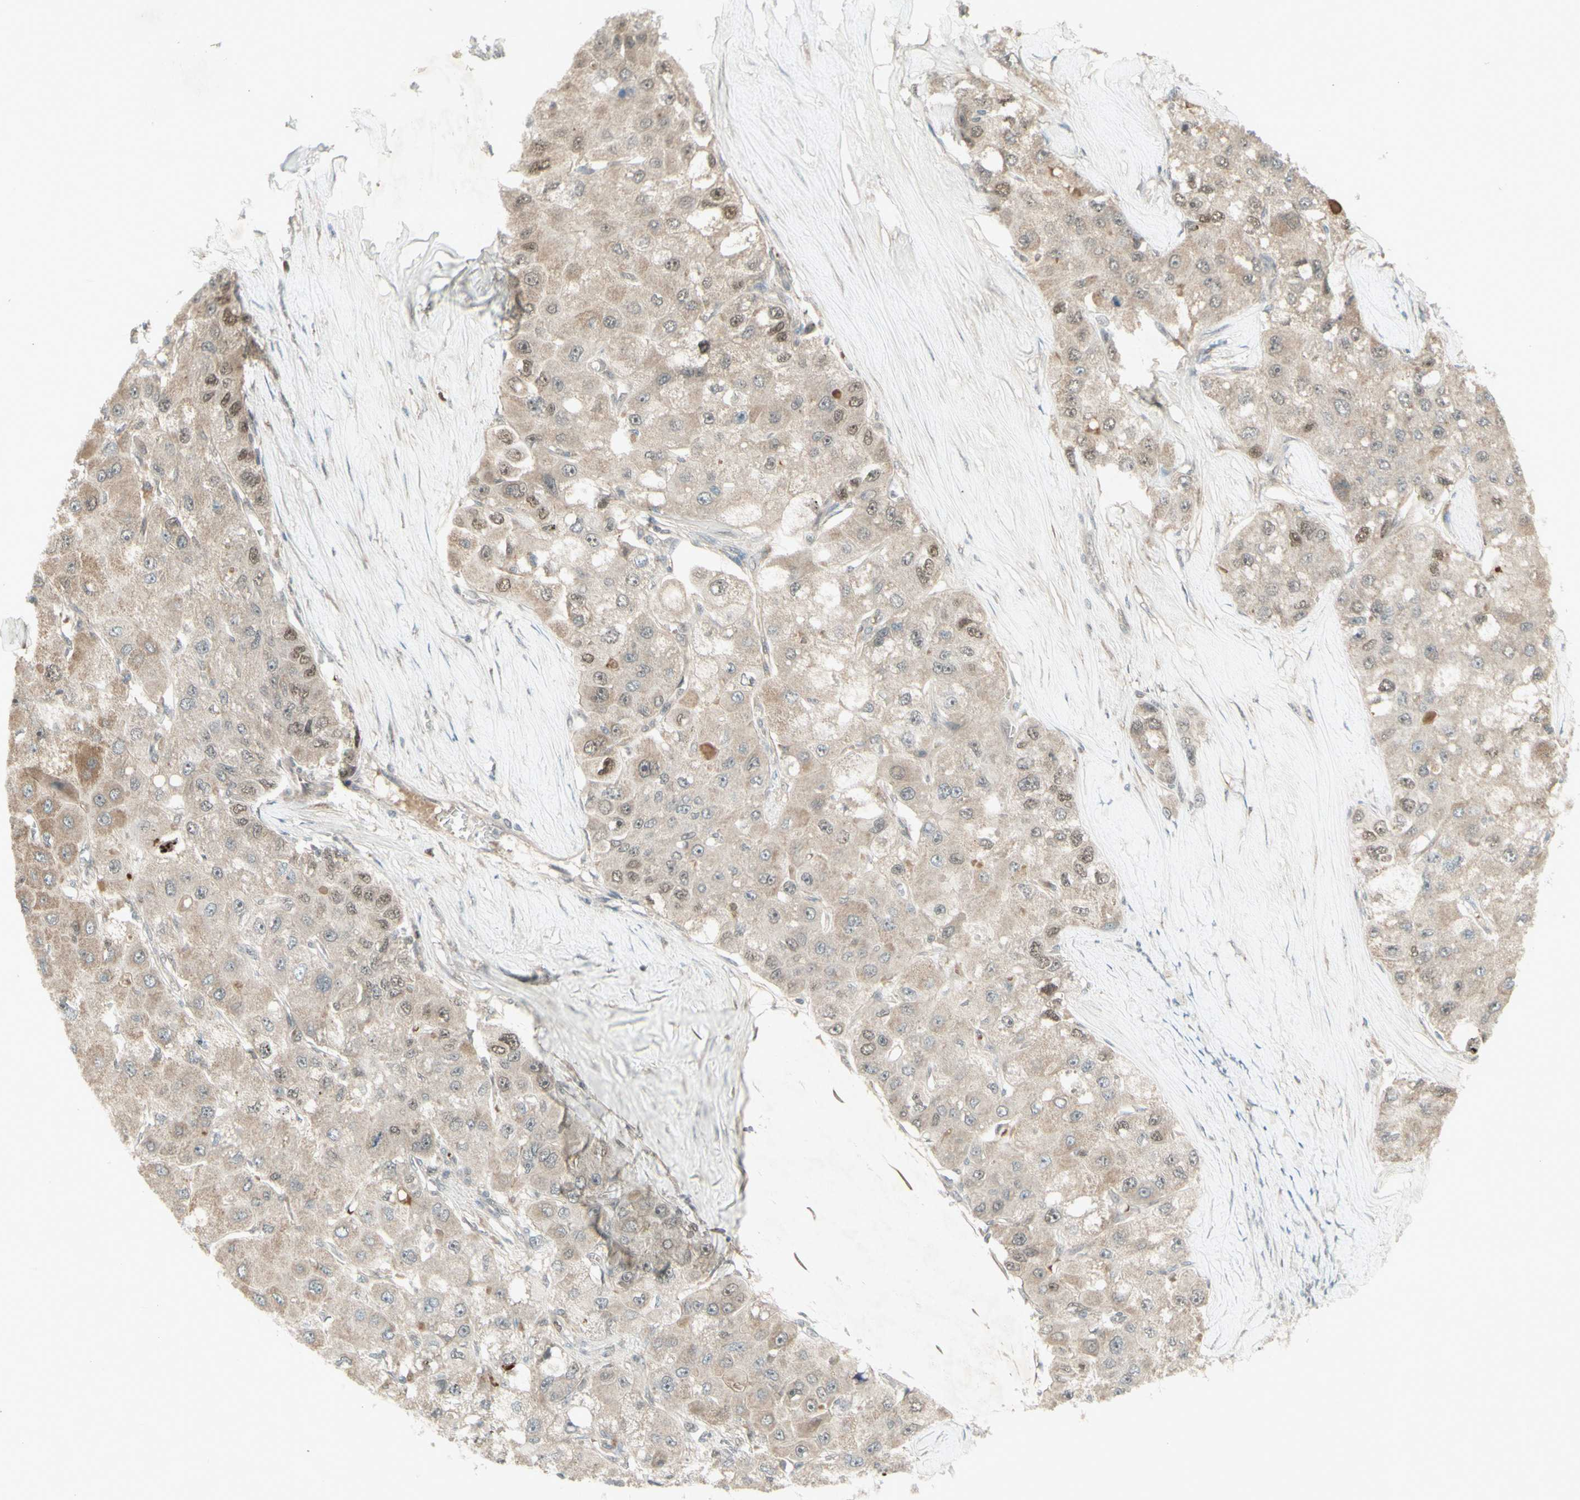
{"staining": {"intensity": "moderate", "quantity": "25%-75%", "location": "cytoplasmic/membranous,nuclear"}, "tissue": "liver cancer", "cell_type": "Tumor cells", "image_type": "cancer", "snomed": [{"axis": "morphology", "description": "Carcinoma, Hepatocellular, NOS"}, {"axis": "topography", "description": "Liver"}], "caption": "Protein analysis of liver hepatocellular carcinoma tissue demonstrates moderate cytoplasmic/membranous and nuclear expression in about 25%-75% of tumor cells. The staining was performed using DAB (3,3'-diaminobenzidine), with brown indicating positive protein expression. Nuclei are stained blue with hematoxylin.", "gene": "MSH6", "patient": {"sex": "male", "age": 80}}